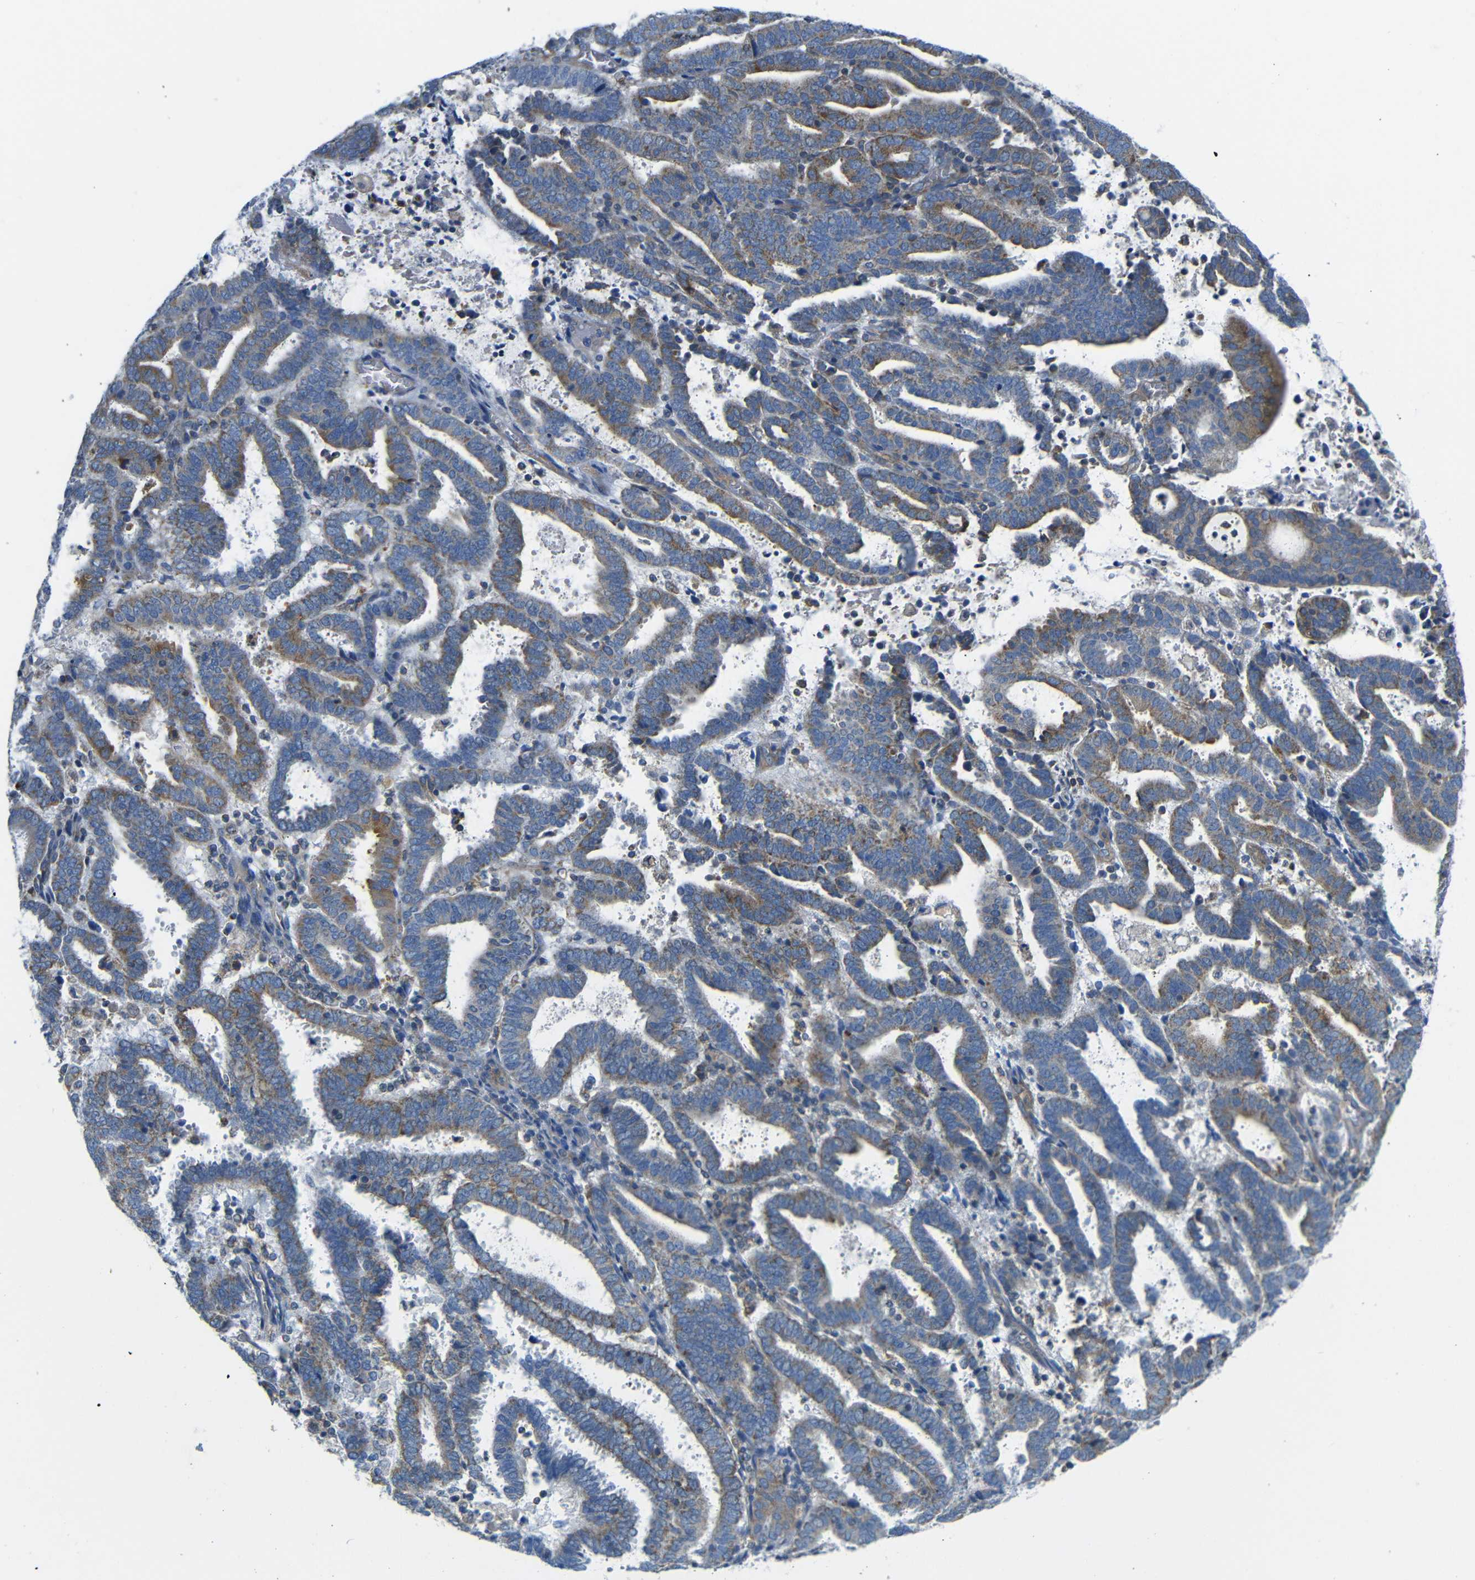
{"staining": {"intensity": "moderate", "quantity": "25%-75%", "location": "cytoplasmic/membranous"}, "tissue": "endometrial cancer", "cell_type": "Tumor cells", "image_type": "cancer", "snomed": [{"axis": "morphology", "description": "Adenocarcinoma, NOS"}, {"axis": "topography", "description": "Uterus"}], "caption": "Human adenocarcinoma (endometrial) stained with a protein marker reveals moderate staining in tumor cells.", "gene": "PDCD1LG2", "patient": {"sex": "female", "age": 83}}